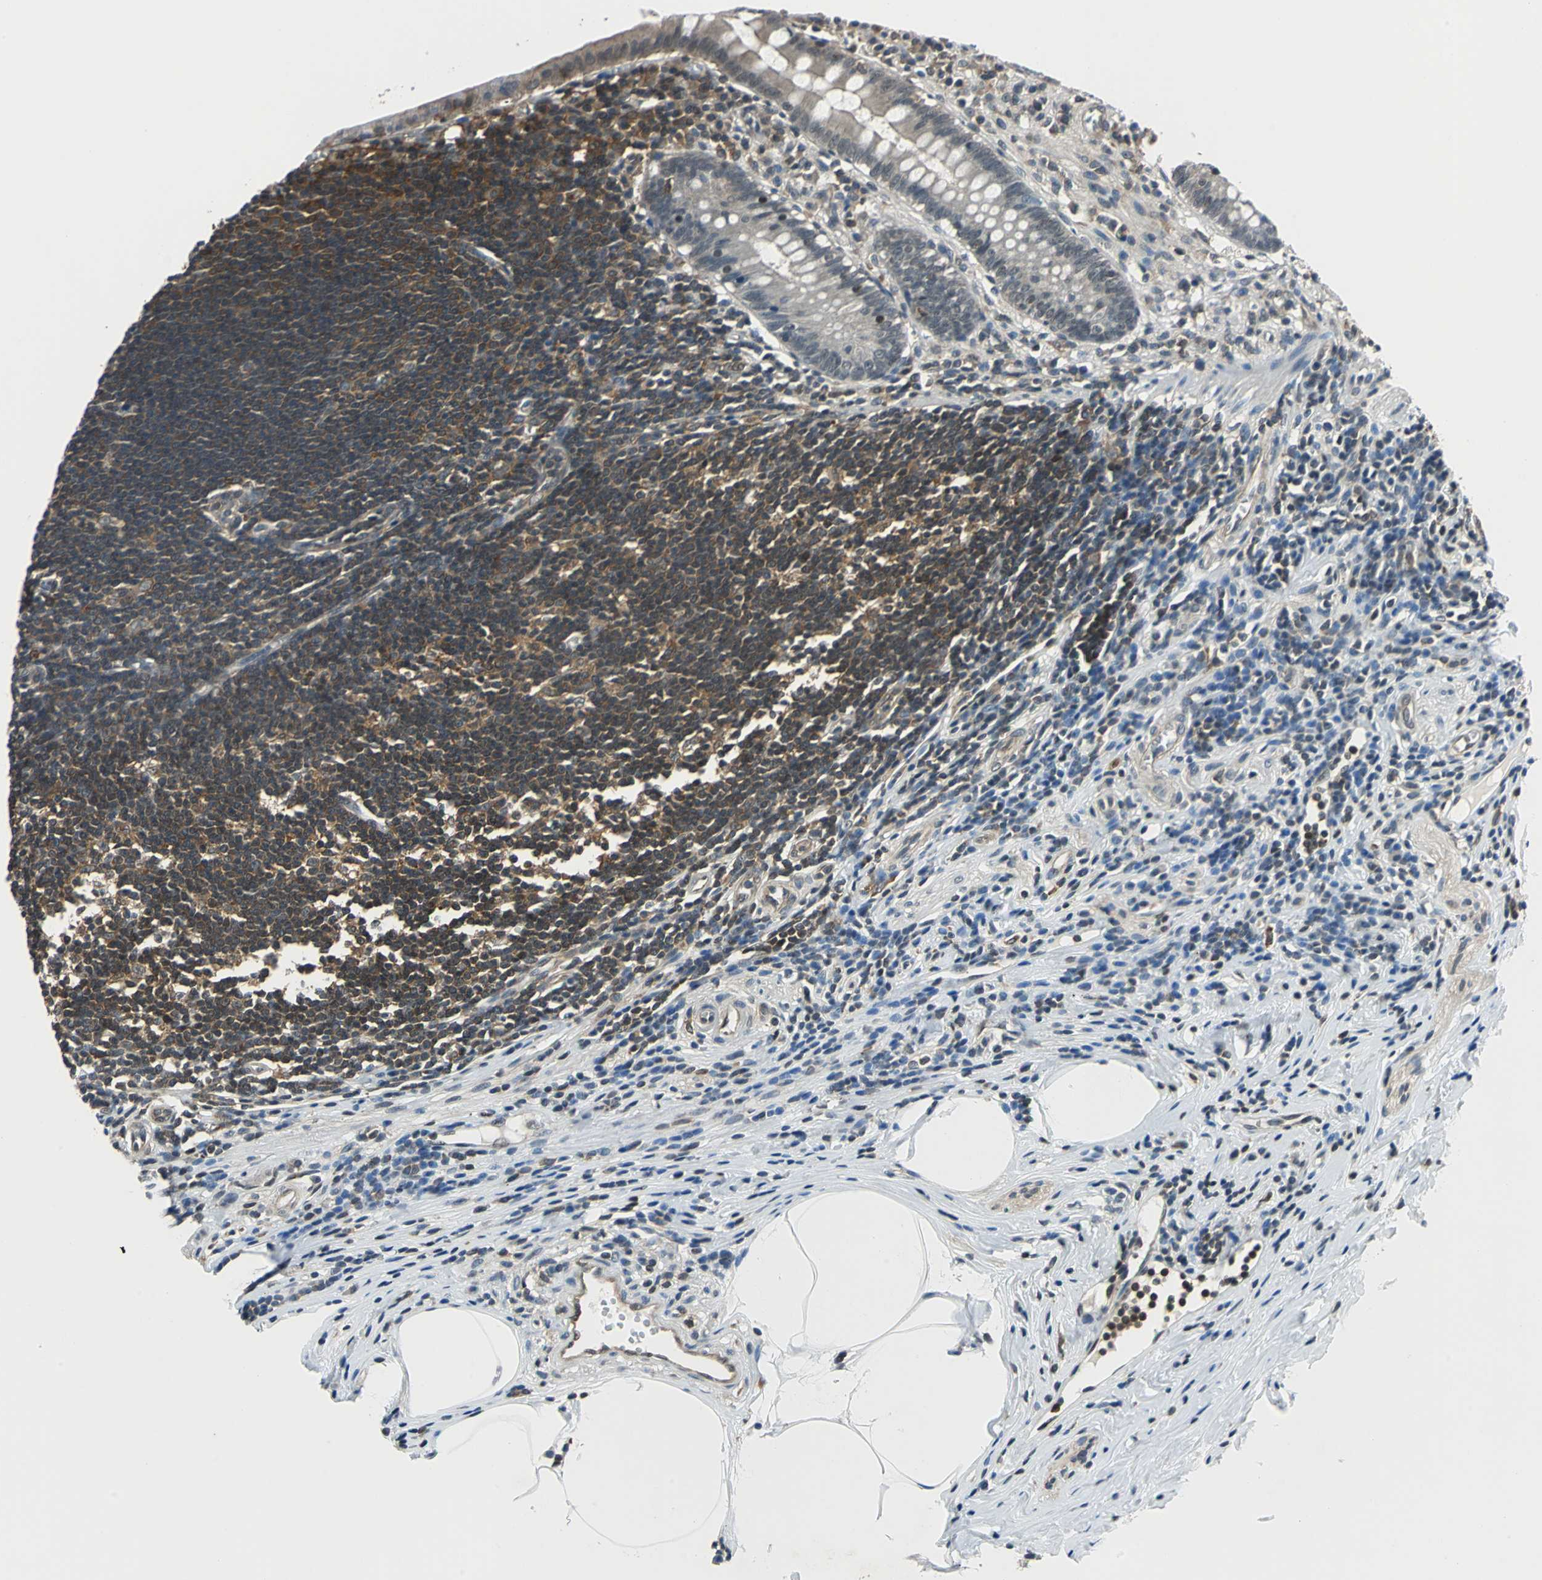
{"staining": {"intensity": "weak", "quantity": "25%-75%", "location": "cytoplasmic/membranous,nuclear"}, "tissue": "appendix", "cell_type": "Glandular cells", "image_type": "normal", "snomed": [{"axis": "morphology", "description": "Normal tissue, NOS"}, {"axis": "topography", "description": "Appendix"}], "caption": "A brown stain labels weak cytoplasmic/membranous,nuclear staining of a protein in glandular cells of normal human appendix.", "gene": "ARPC3", "patient": {"sex": "female", "age": 50}}